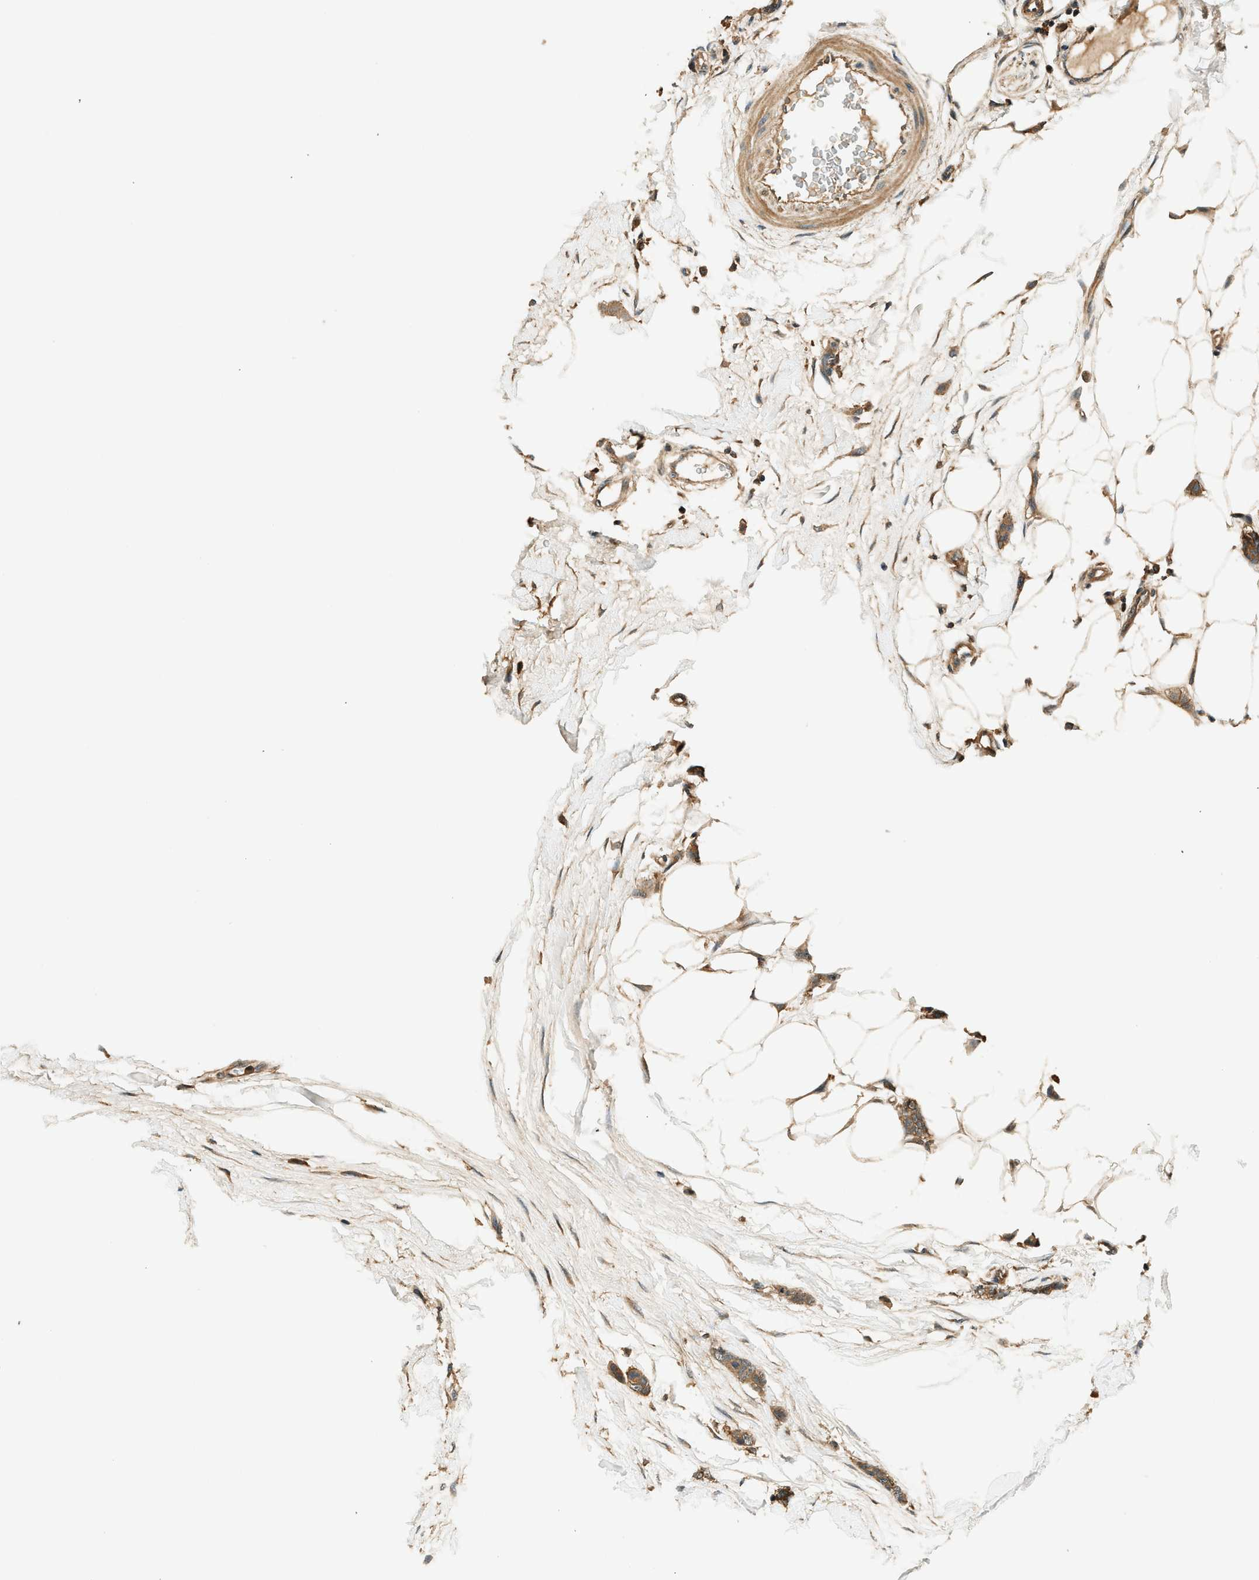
{"staining": {"intensity": "moderate", "quantity": ">75%", "location": "cytoplasmic/membranous"}, "tissue": "breast cancer", "cell_type": "Tumor cells", "image_type": "cancer", "snomed": [{"axis": "morphology", "description": "Lobular carcinoma"}, {"axis": "topography", "description": "Skin"}, {"axis": "topography", "description": "Breast"}], "caption": "Tumor cells show moderate cytoplasmic/membranous expression in about >75% of cells in lobular carcinoma (breast).", "gene": "ARHGEF11", "patient": {"sex": "female", "age": 46}}